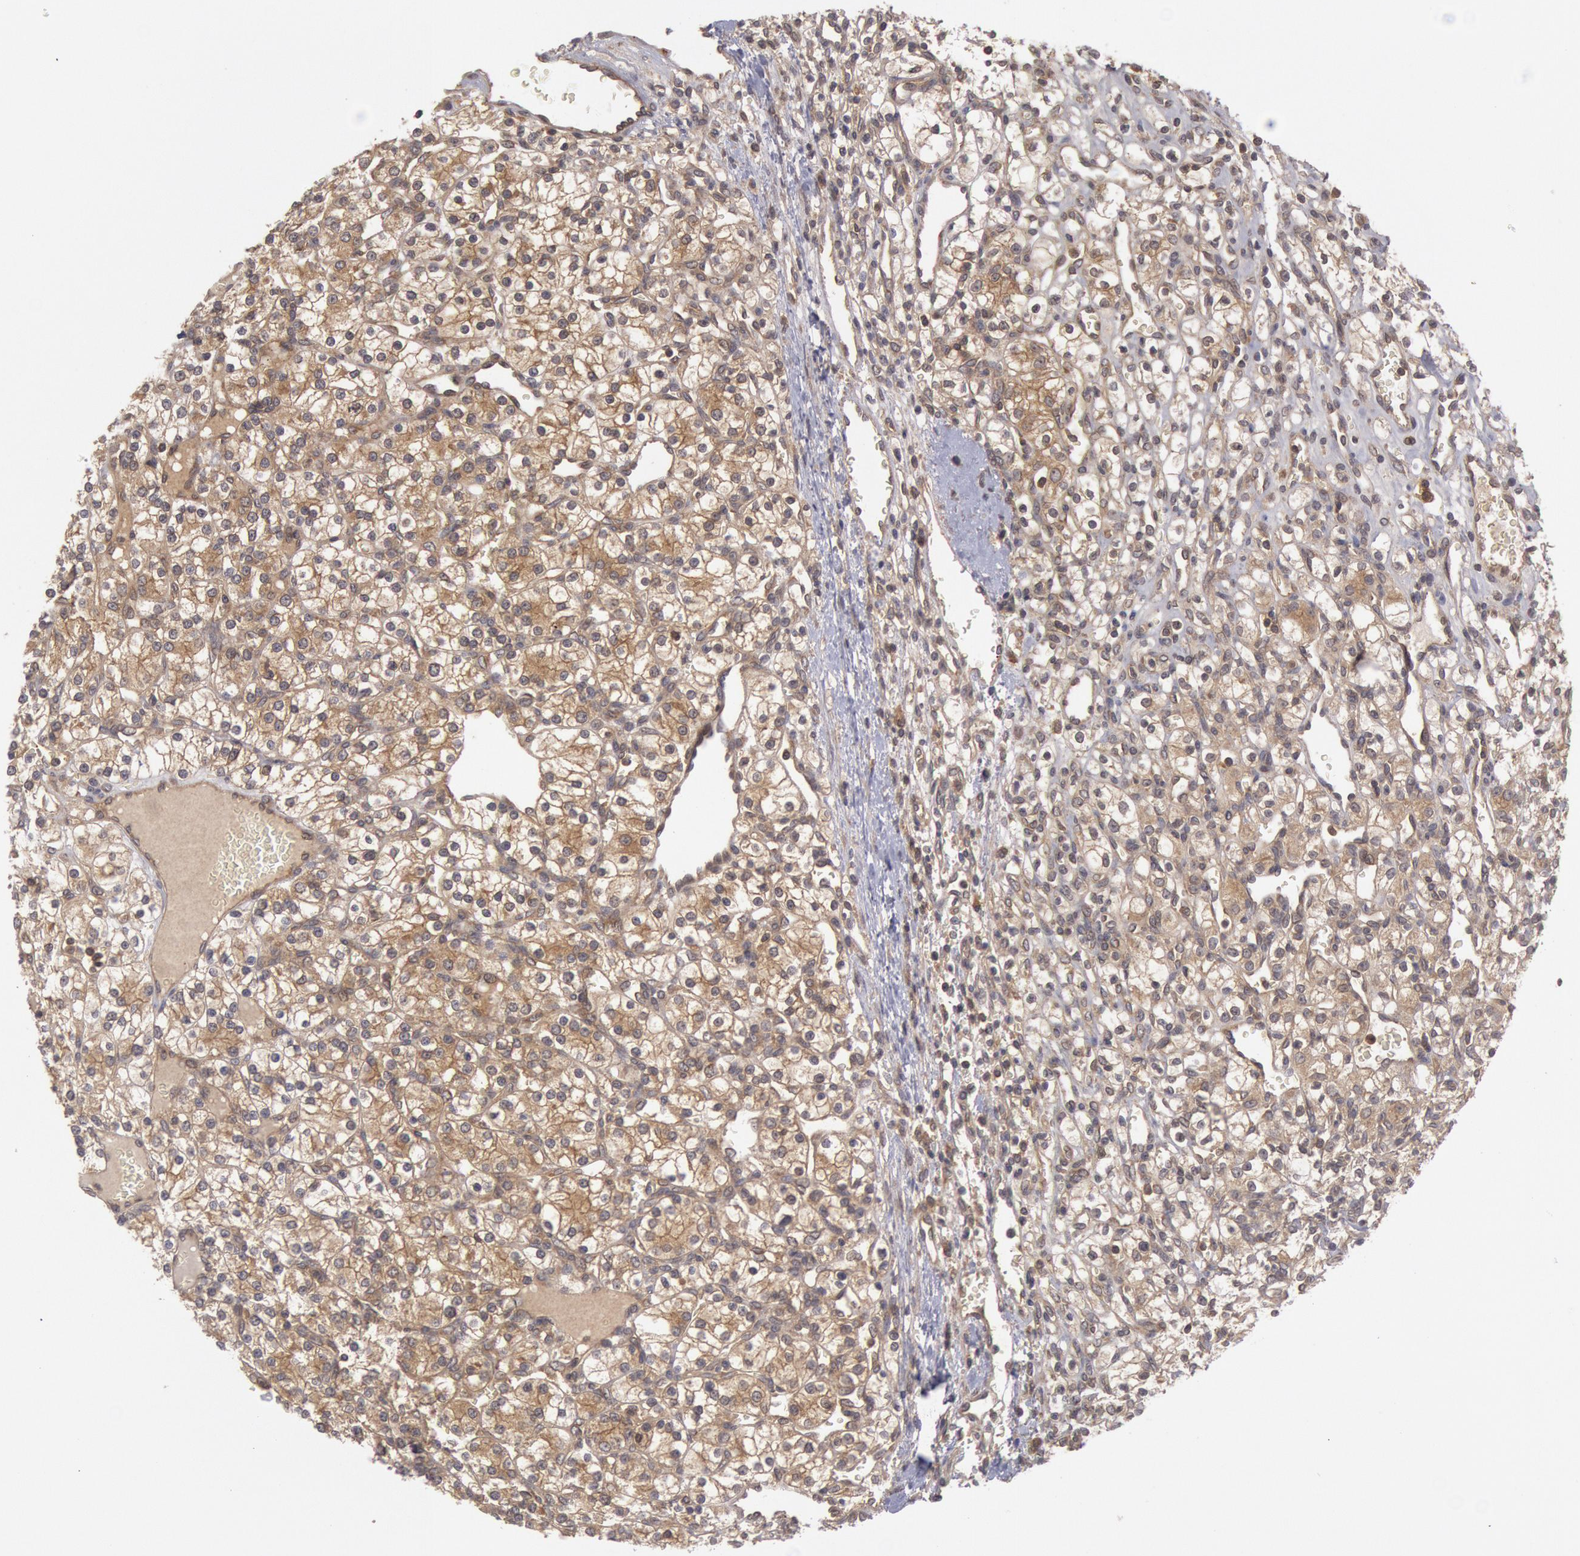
{"staining": {"intensity": "moderate", "quantity": ">75%", "location": "cytoplasmic/membranous"}, "tissue": "renal cancer", "cell_type": "Tumor cells", "image_type": "cancer", "snomed": [{"axis": "morphology", "description": "Adenocarcinoma, NOS"}, {"axis": "topography", "description": "Kidney"}], "caption": "Human adenocarcinoma (renal) stained for a protein (brown) reveals moderate cytoplasmic/membranous positive expression in approximately >75% of tumor cells.", "gene": "BRAF", "patient": {"sex": "female", "age": 62}}